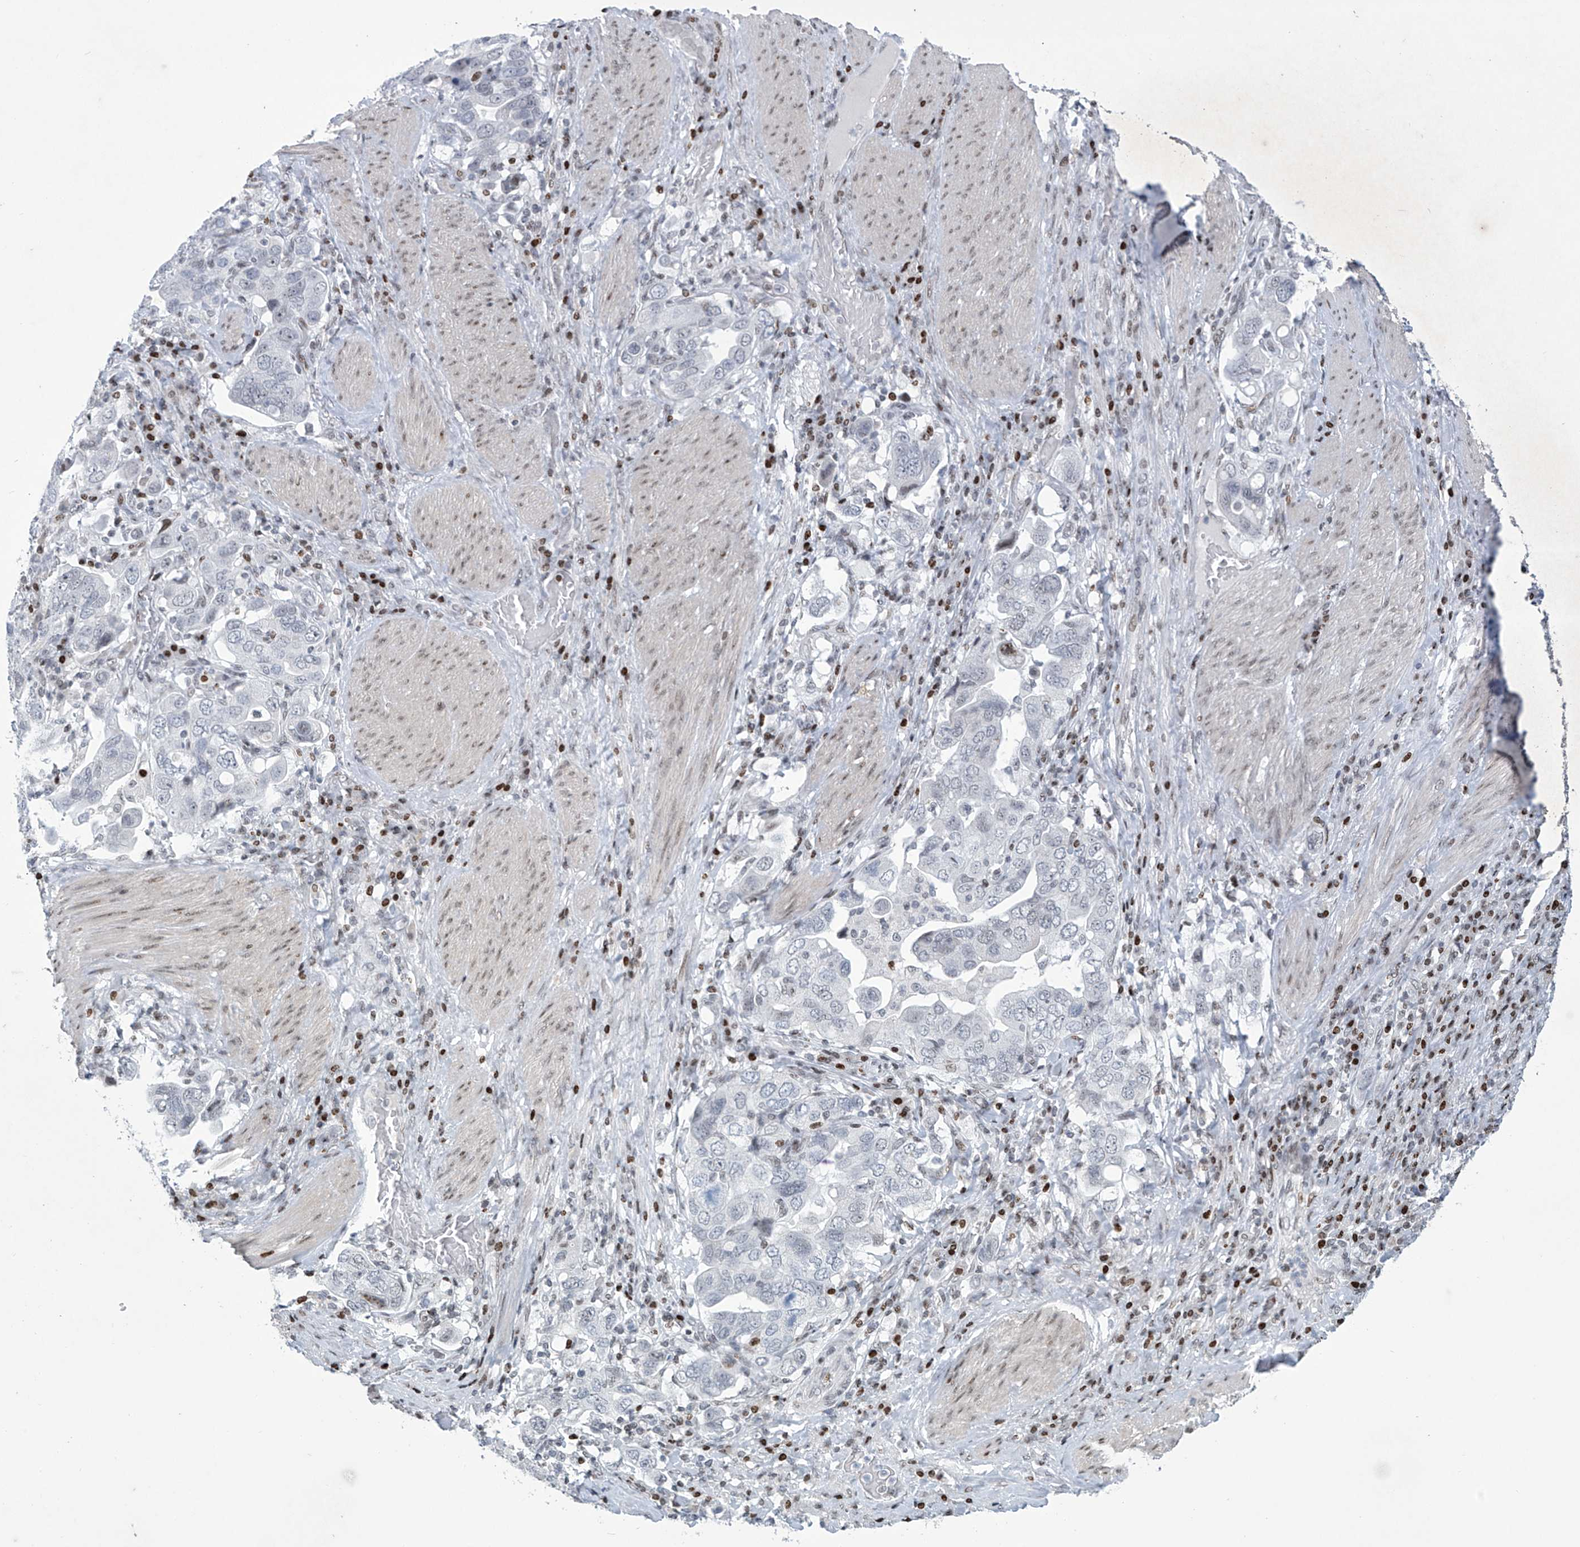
{"staining": {"intensity": "negative", "quantity": "none", "location": "none"}, "tissue": "stomach cancer", "cell_type": "Tumor cells", "image_type": "cancer", "snomed": [{"axis": "morphology", "description": "Adenocarcinoma, NOS"}, {"axis": "topography", "description": "Stomach, upper"}], "caption": "An image of stomach cancer stained for a protein displays no brown staining in tumor cells.", "gene": "RFX7", "patient": {"sex": "male", "age": 62}}